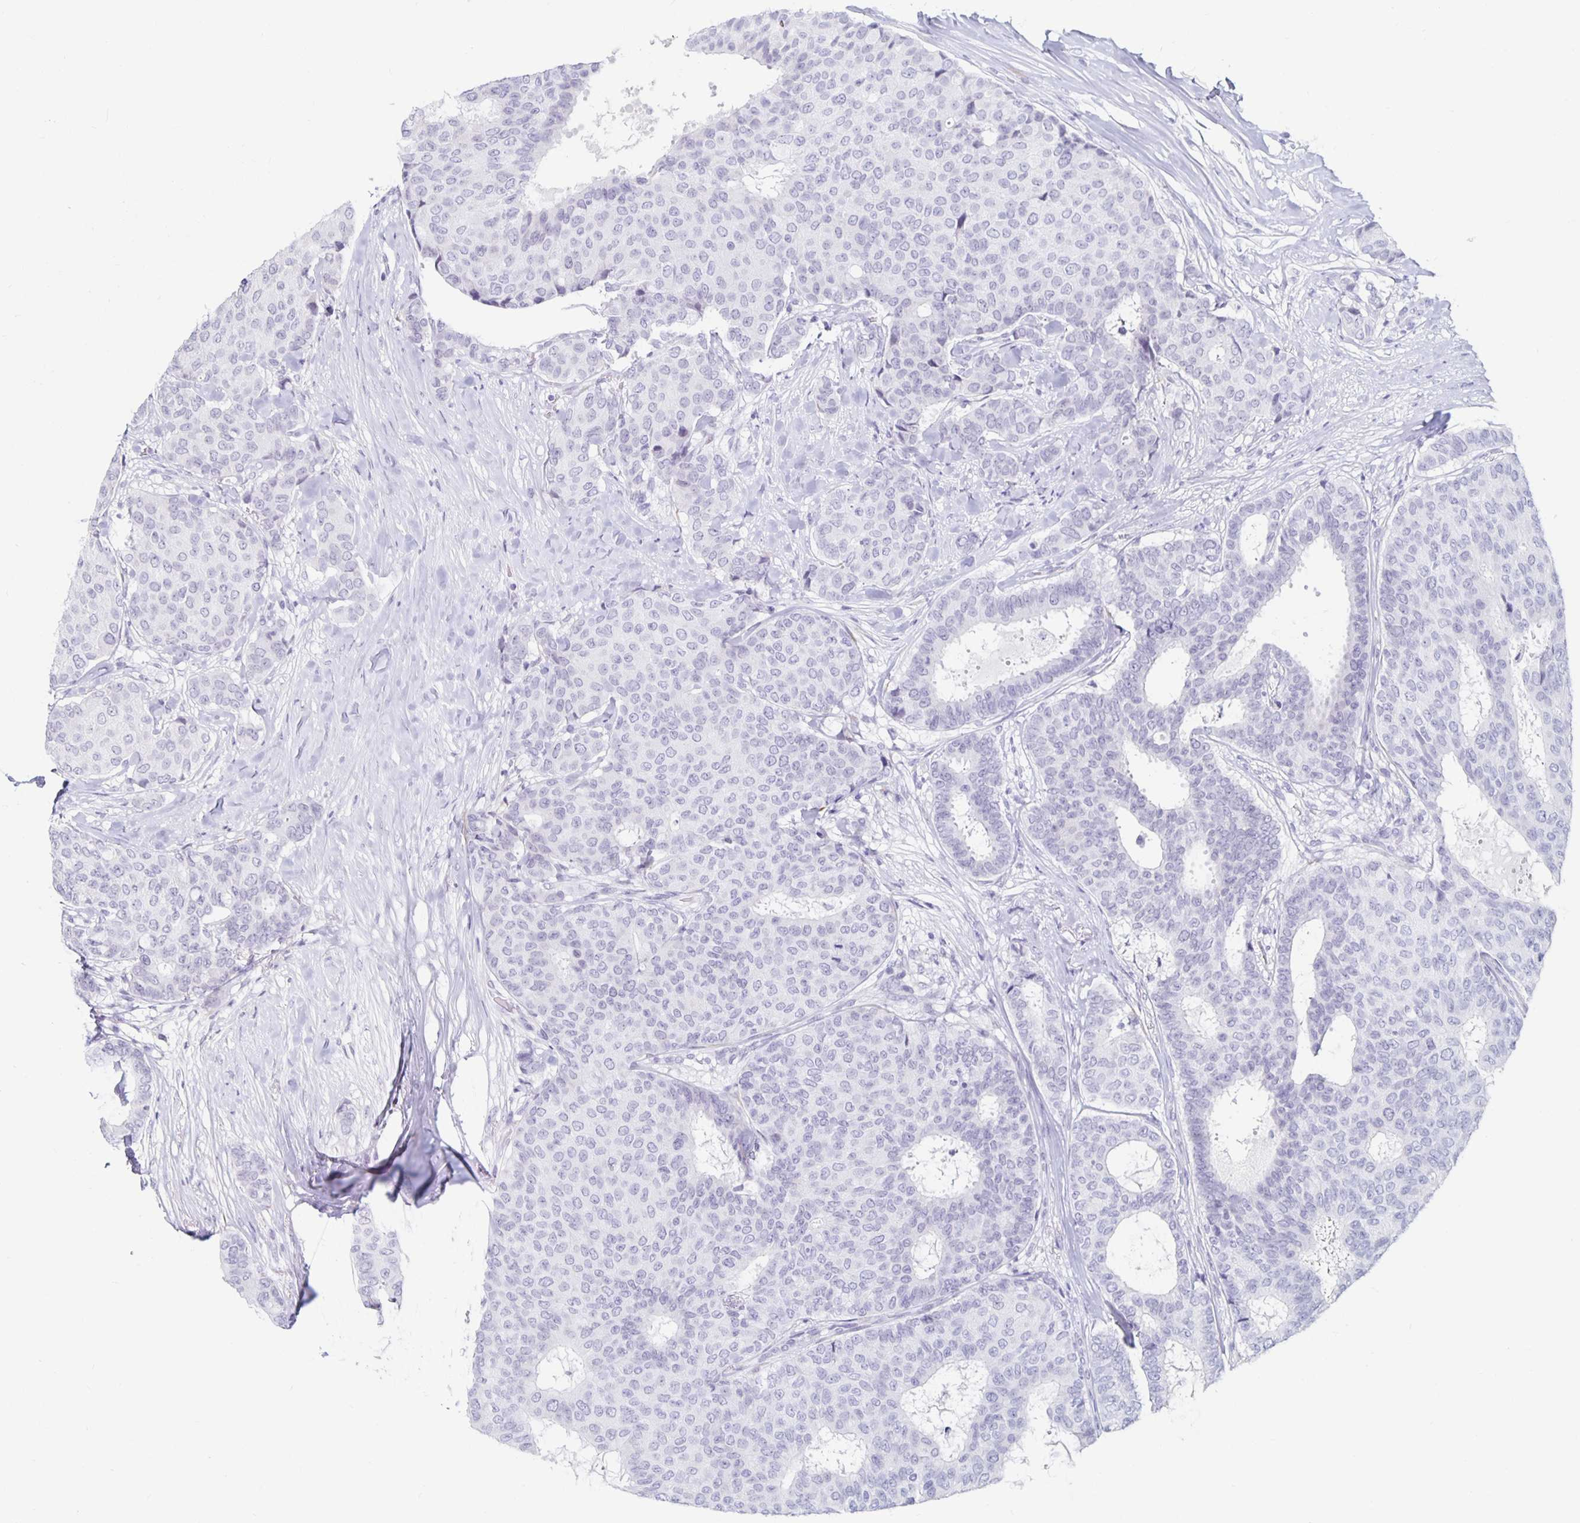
{"staining": {"intensity": "negative", "quantity": "none", "location": "none"}, "tissue": "breast cancer", "cell_type": "Tumor cells", "image_type": "cancer", "snomed": [{"axis": "morphology", "description": "Duct carcinoma"}, {"axis": "topography", "description": "Breast"}], "caption": "This is a image of immunohistochemistry staining of breast cancer (intraductal carcinoma), which shows no staining in tumor cells.", "gene": "KCNQ2", "patient": {"sex": "female", "age": 75}}